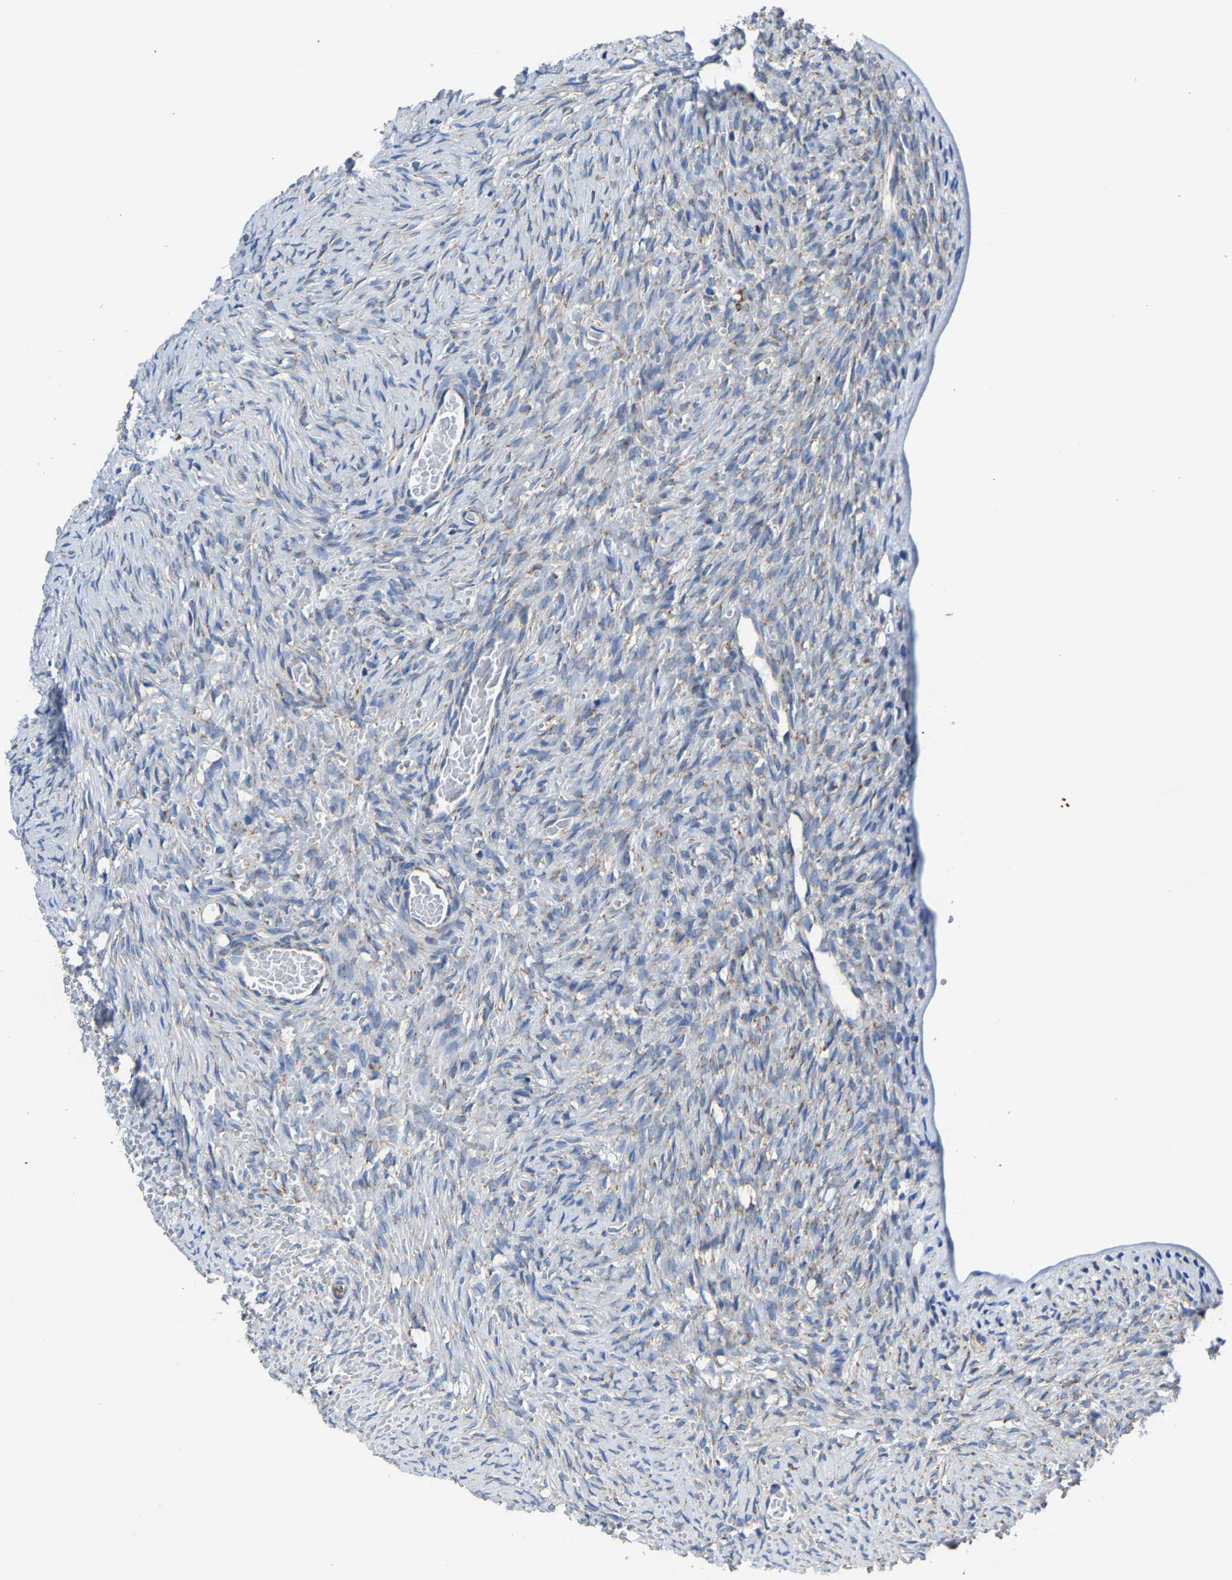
{"staining": {"intensity": "negative", "quantity": "none", "location": "none"}, "tissue": "ovary", "cell_type": "Ovarian stroma cells", "image_type": "normal", "snomed": [{"axis": "morphology", "description": "Normal tissue, NOS"}, {"axis": "topography", "description": "Ovary"}], "caption": "Protein analysis of unremarkable ovary demonstrates no significant expression in ovarian stroma cells. The staining is performed using DAB (3,3'-diaminobenzidine) brown chromogen with nuclei counter-stained in using hematoxylin.", "gene": "AGK", "patient": {"sex": "female", "age": 27}}